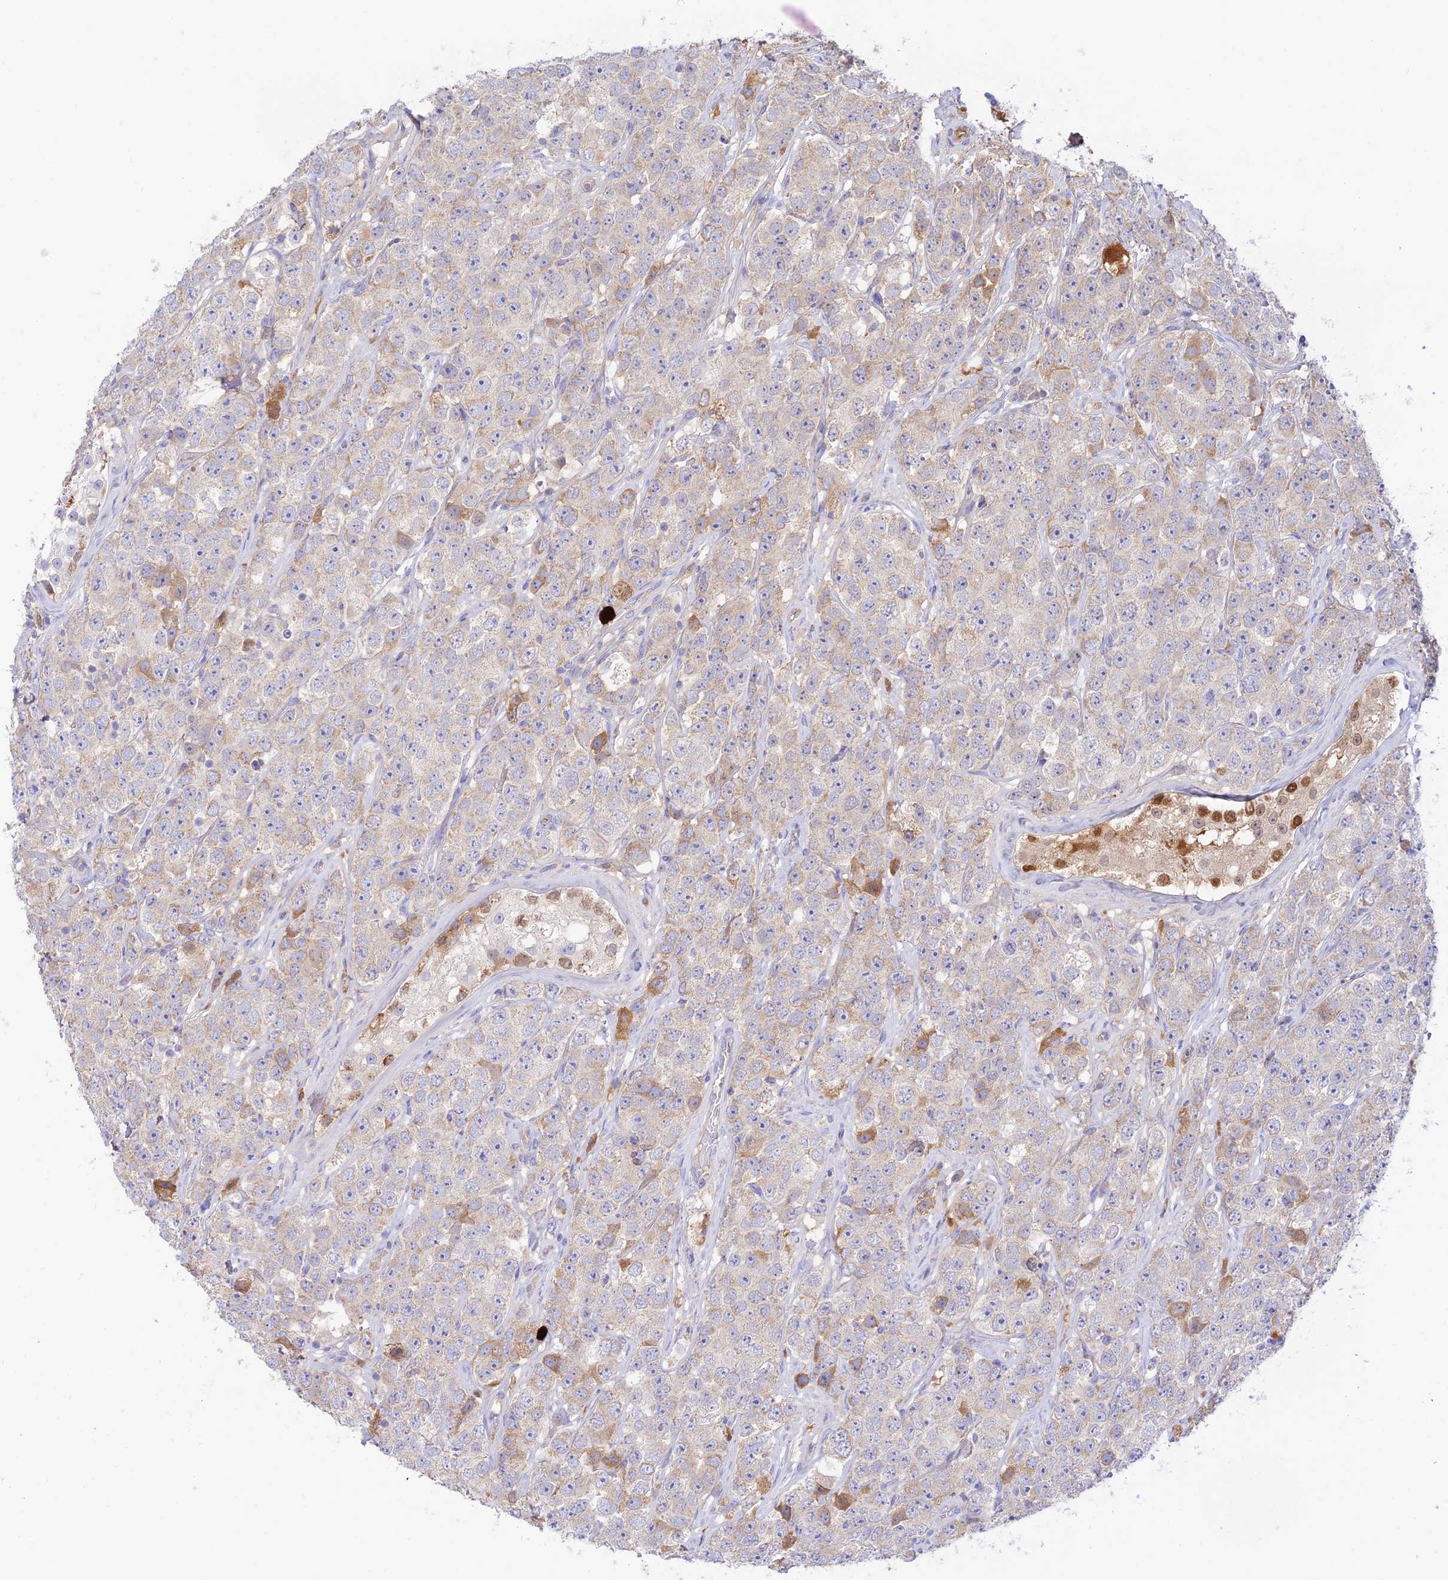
{"staining": {"intensity": "moderate", "quantity": "<25%", "location": "cytoplasmic/membranous"}, "tissue": "testis cancer", "cell_type": "Tumor cells", "image_type": "cancer", "snomed": [{"axis": "morphology", "description": "Seminoma, NOS"}, {"axis": "topography", "description": "Testis"}], "caption": "Immunohistochemical staining of human seminoma (testis) reveals low levels of moderate cytoplasmic/membranous protein expression in about <25% of tumor cells. (IHC, brightfield microscopy, high magnification).", "gene": "NLRP9", "patient": {"sex": "male", "age": 28}}